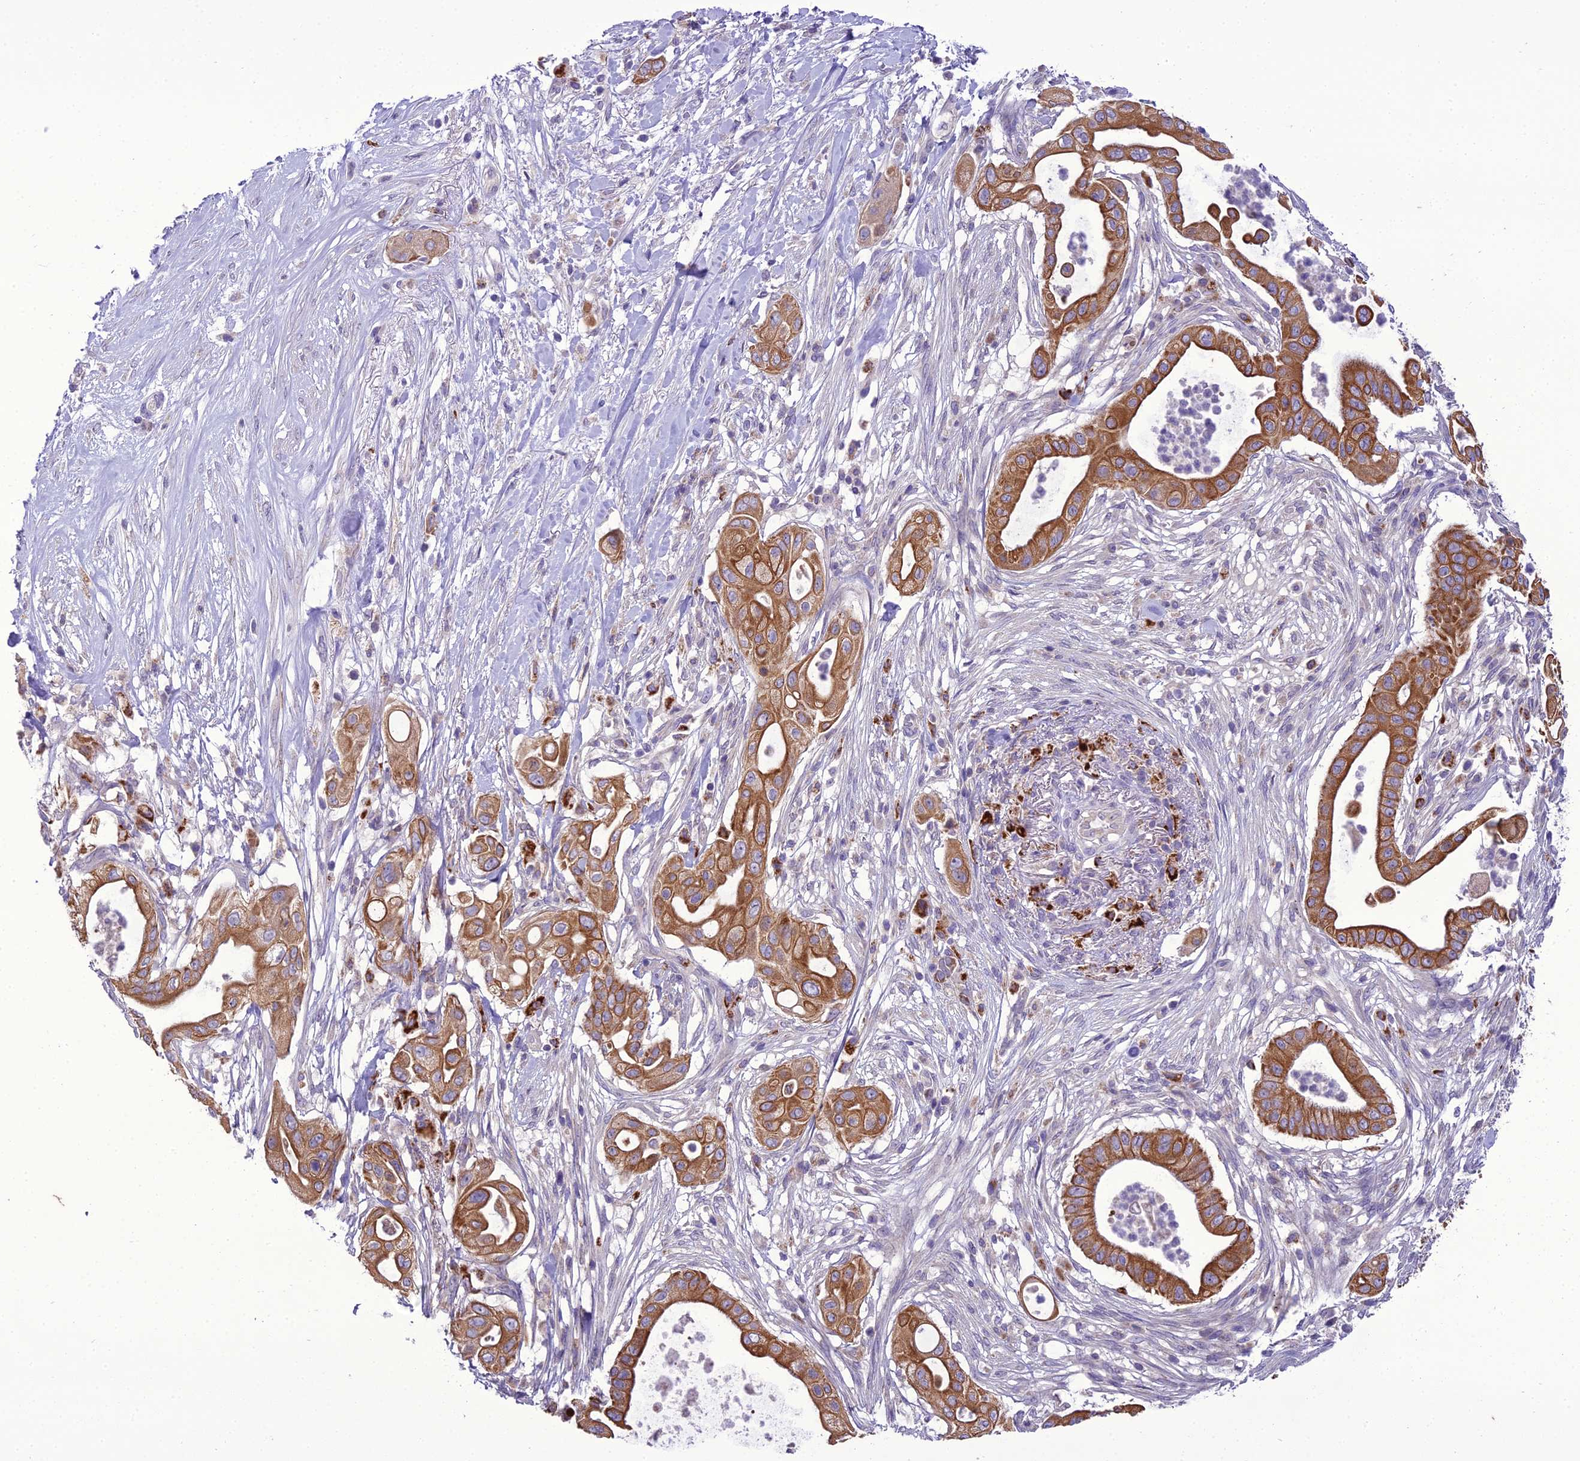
{"staining": {"intensity": "moderate", "quantity": ">75%", "location": "cytoplasmic/membranous"}, "tissue": "pancreatic cancer", "cell_type": "Tumor cells", "image_type": "cancer", "snomed": [{"axis": "morphology", "description": "Adenocarcinoma, NOS"}, {"axis": "topography", "description": "Pancreas"}], "caption": "Pancreatic cancer (adenocarcinoma) tissue displays moderate cytoplasmic/membranous positivity in about >75% of tumor cells", "gene": "SCRT1", "patient": {"sex": "male", "age": 68}}